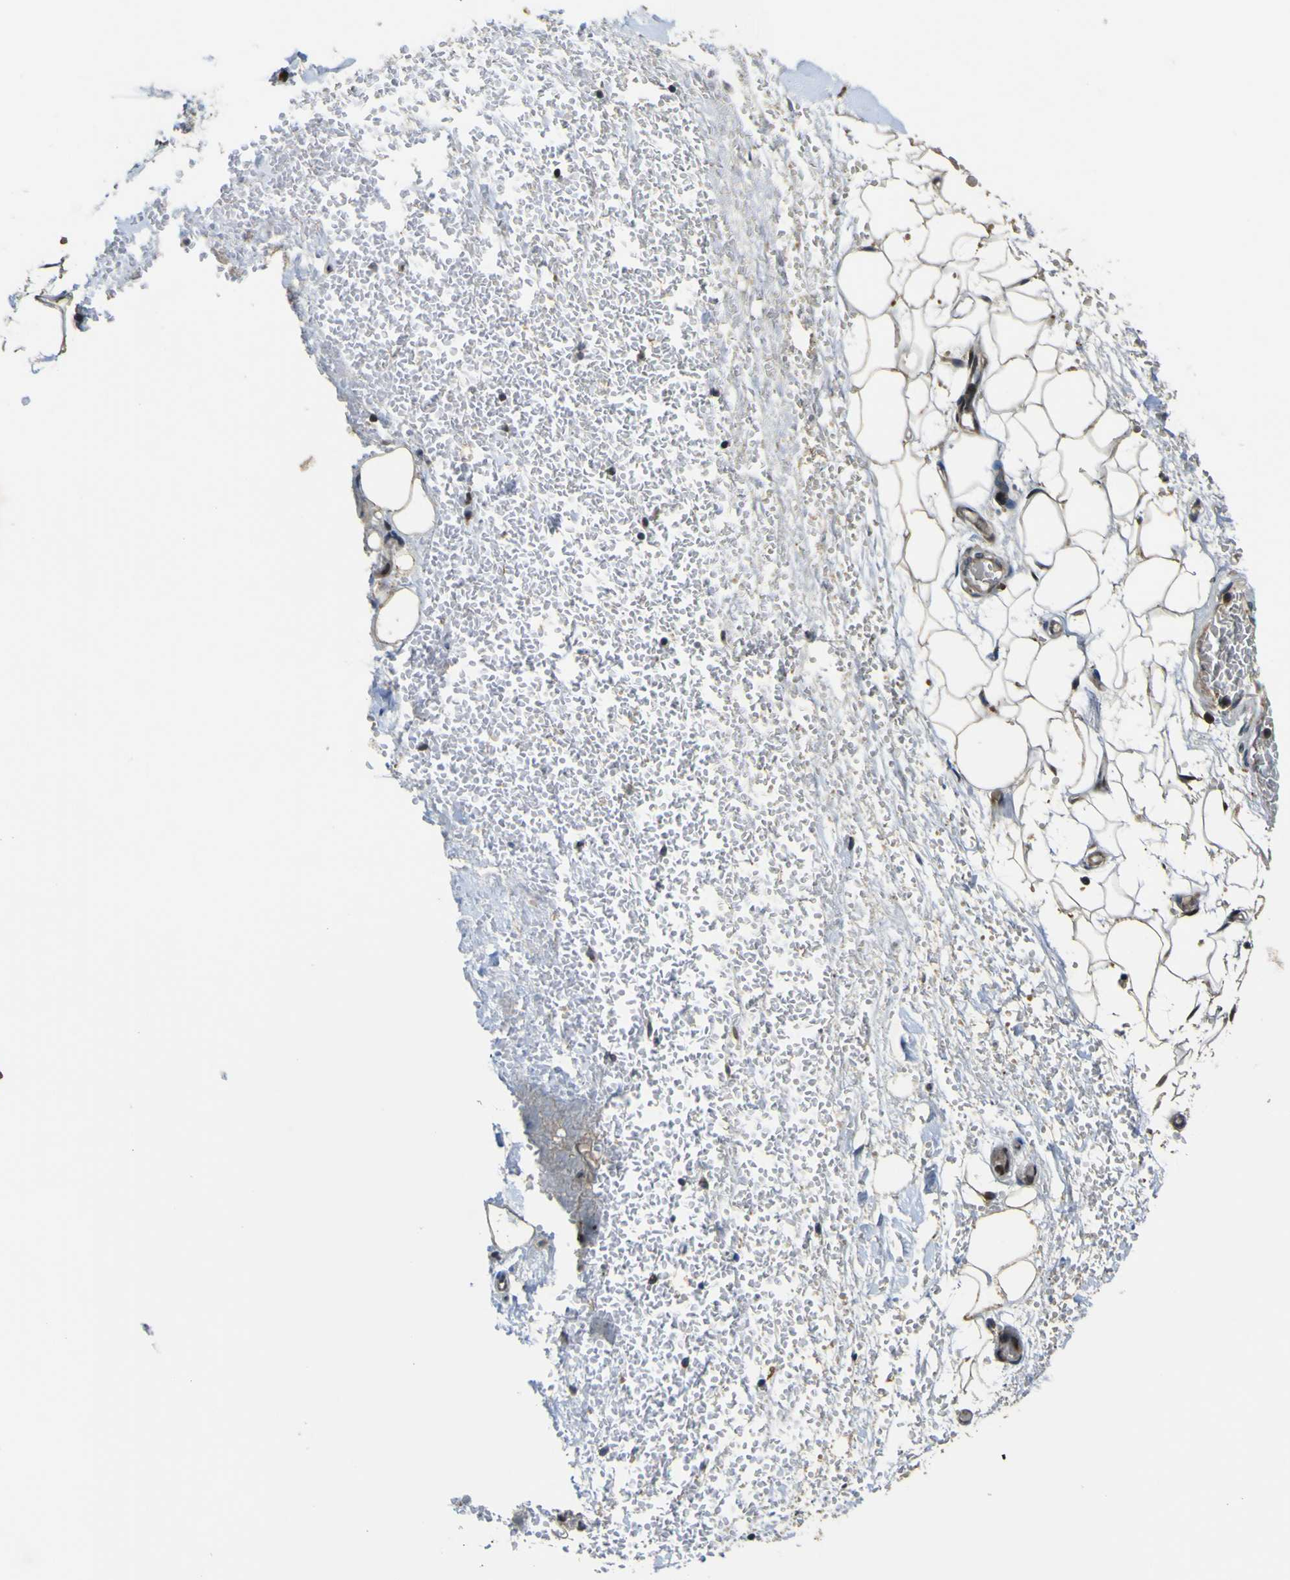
{"staining": {"intensity": "strong", "quantity": ">75%", "location": "cytoplasmic/membranous"}, "tissue": "adipose tissue", "cell_type": "Adipocytes", "image_type": "normal", "snomed": [{"axis": "morphology", "description": "Normal tissue, NOS"}, {"axis": "morphology", "description": "Adenocarcinoma, NOS"}, {"axis": "topography", "description": "Esophagus"}], "caption": "This image demonstrates immunohistochemistry staining of benign human adipose tissue, with high strong cytoplasmic/membranous staining in about >75% of adipocytes.", "gene": "LBHD1", "patient": {"sex": "male", "age": 62}}